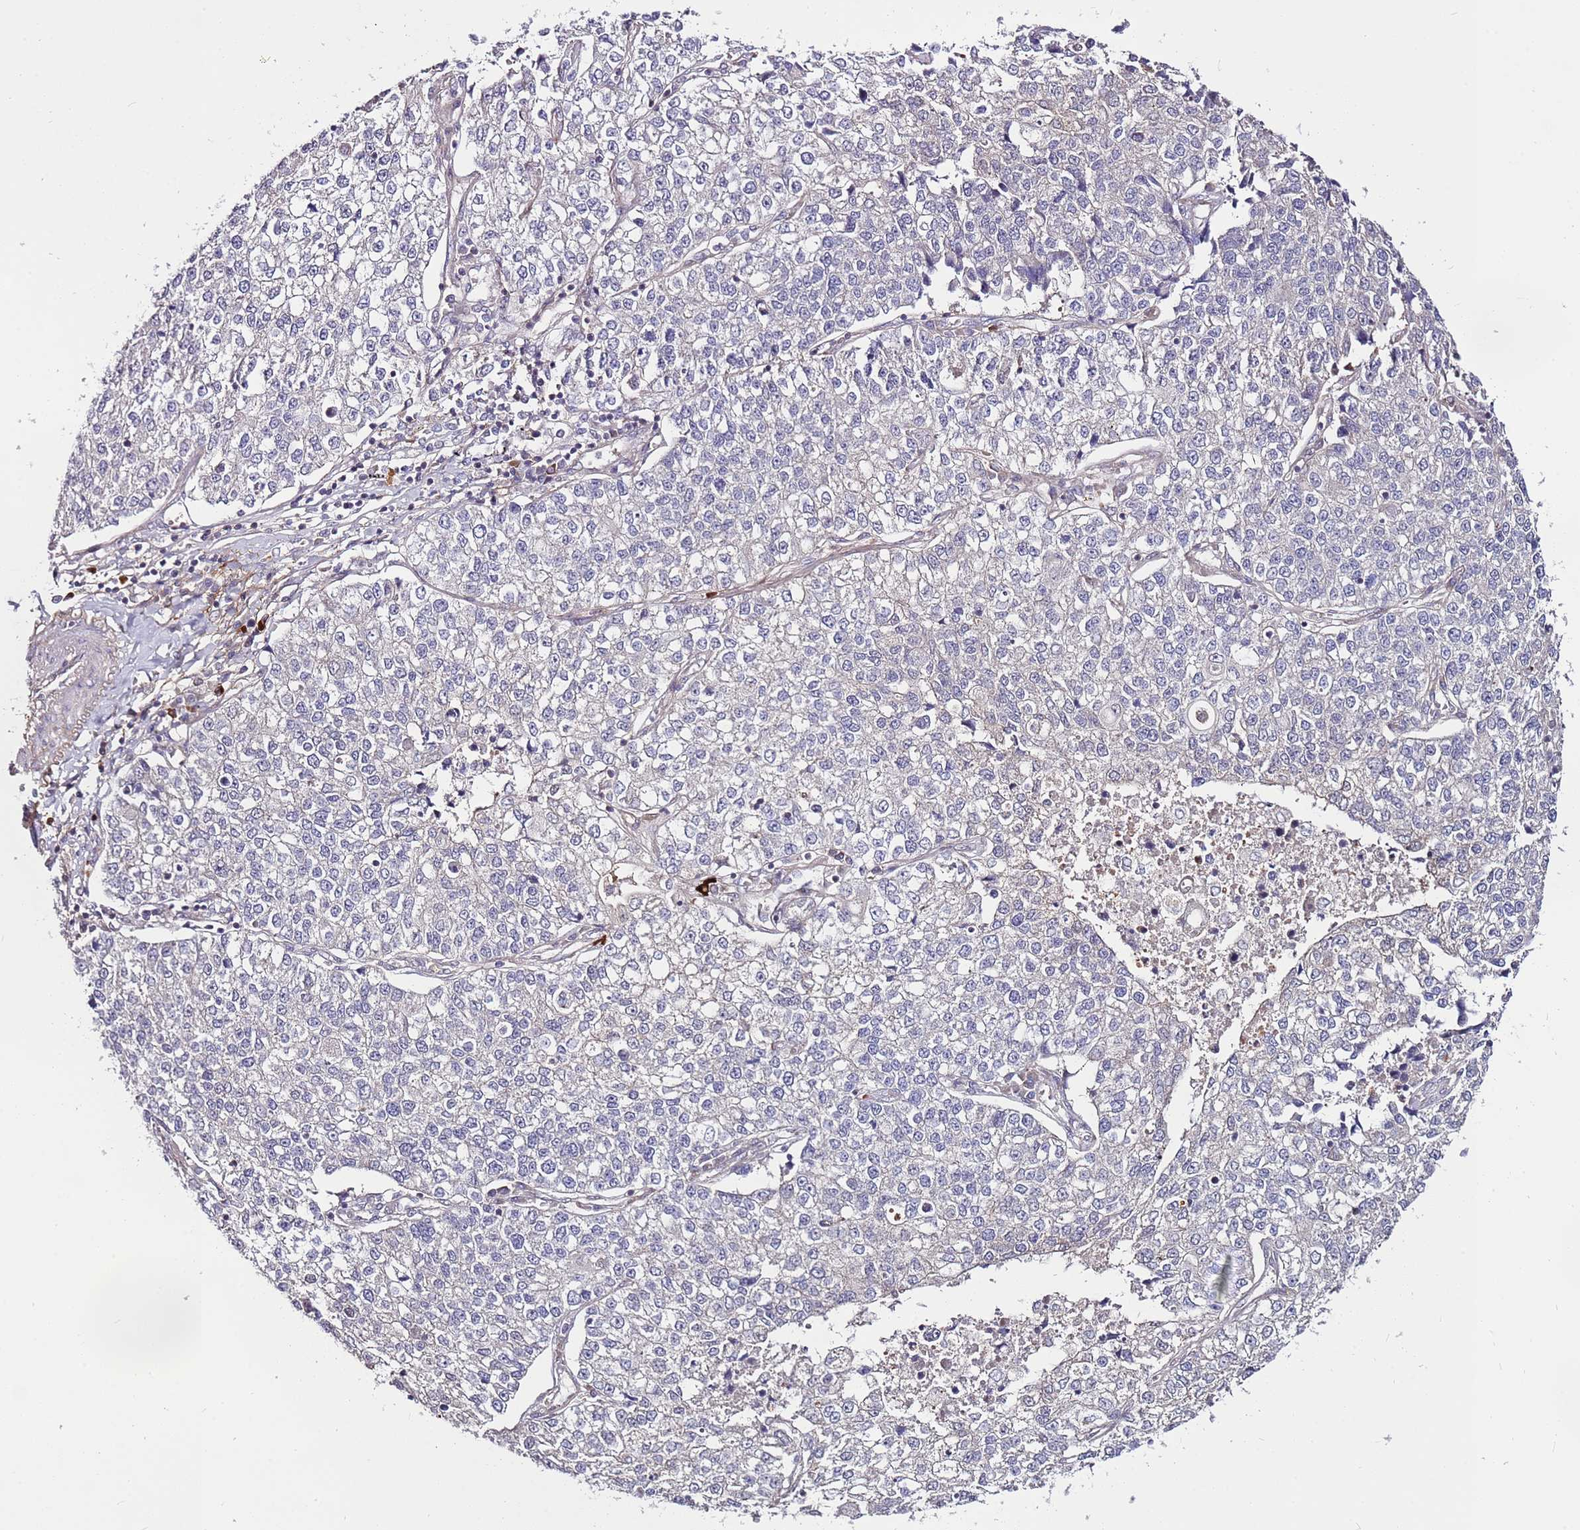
{"staining": {"intensity": "negative", "quantity": "none", "location": "none"}, "tissue": "lung cancer", "cell_type": "Tumor cells", "image_type": "cancer", "snomed": [{"axis": "morphology", "description": "Adenocarcinoma, NOS"}, {"axis": "topography", "description": "Lung"}], "caption": "Adenocarcinoma (lung) was stained to show a protein in brown. There is no significant staining in tumor cells.", "gene": "MTG2", "patient": {"sex": "male", "age": 49}}